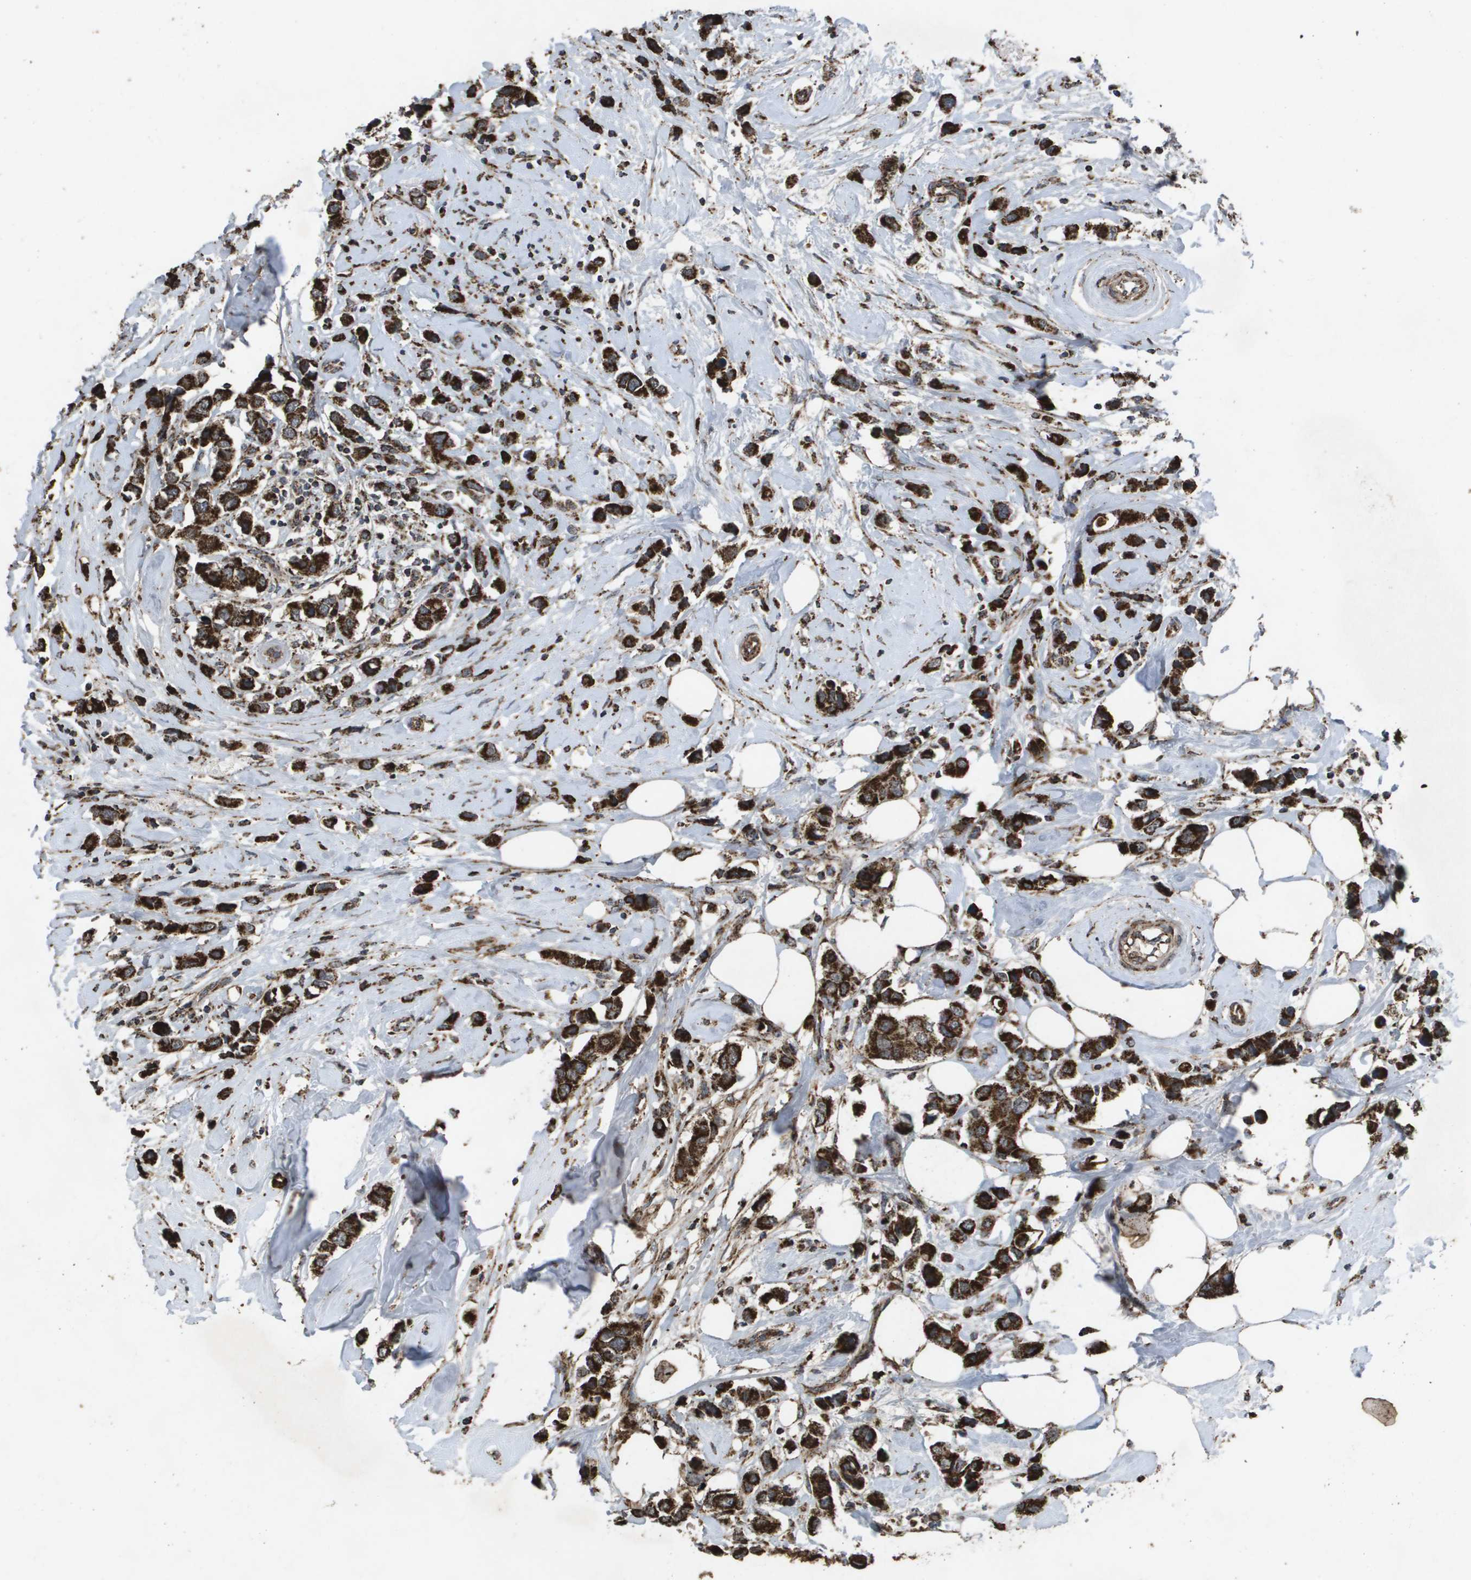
{"staining": {"intensity": "strong", "quantity": ">75%", "location": "cytoplasmic/membranous"}, "tissue": "breast cancer", "cell_type": "Tumor cells", "image_type": "cancer", "snomed": [{"axis": "morphology", "description": "Normal tissue, NOS"}, {"axis": "morphology", "description": "Duct carcinoma"}, {"axis": "topography", "description": "Breast"}], "caption": "Protein expression analysis of human breast cancer reveals strong cytoplasmic/membranous positivity in approximately >75% of tumor cells. (brown staining indicates protein expression, while blue staining denotes nuclei).", "gene": "HSPE1", "patient": {"sex": "female", "age": 50}}